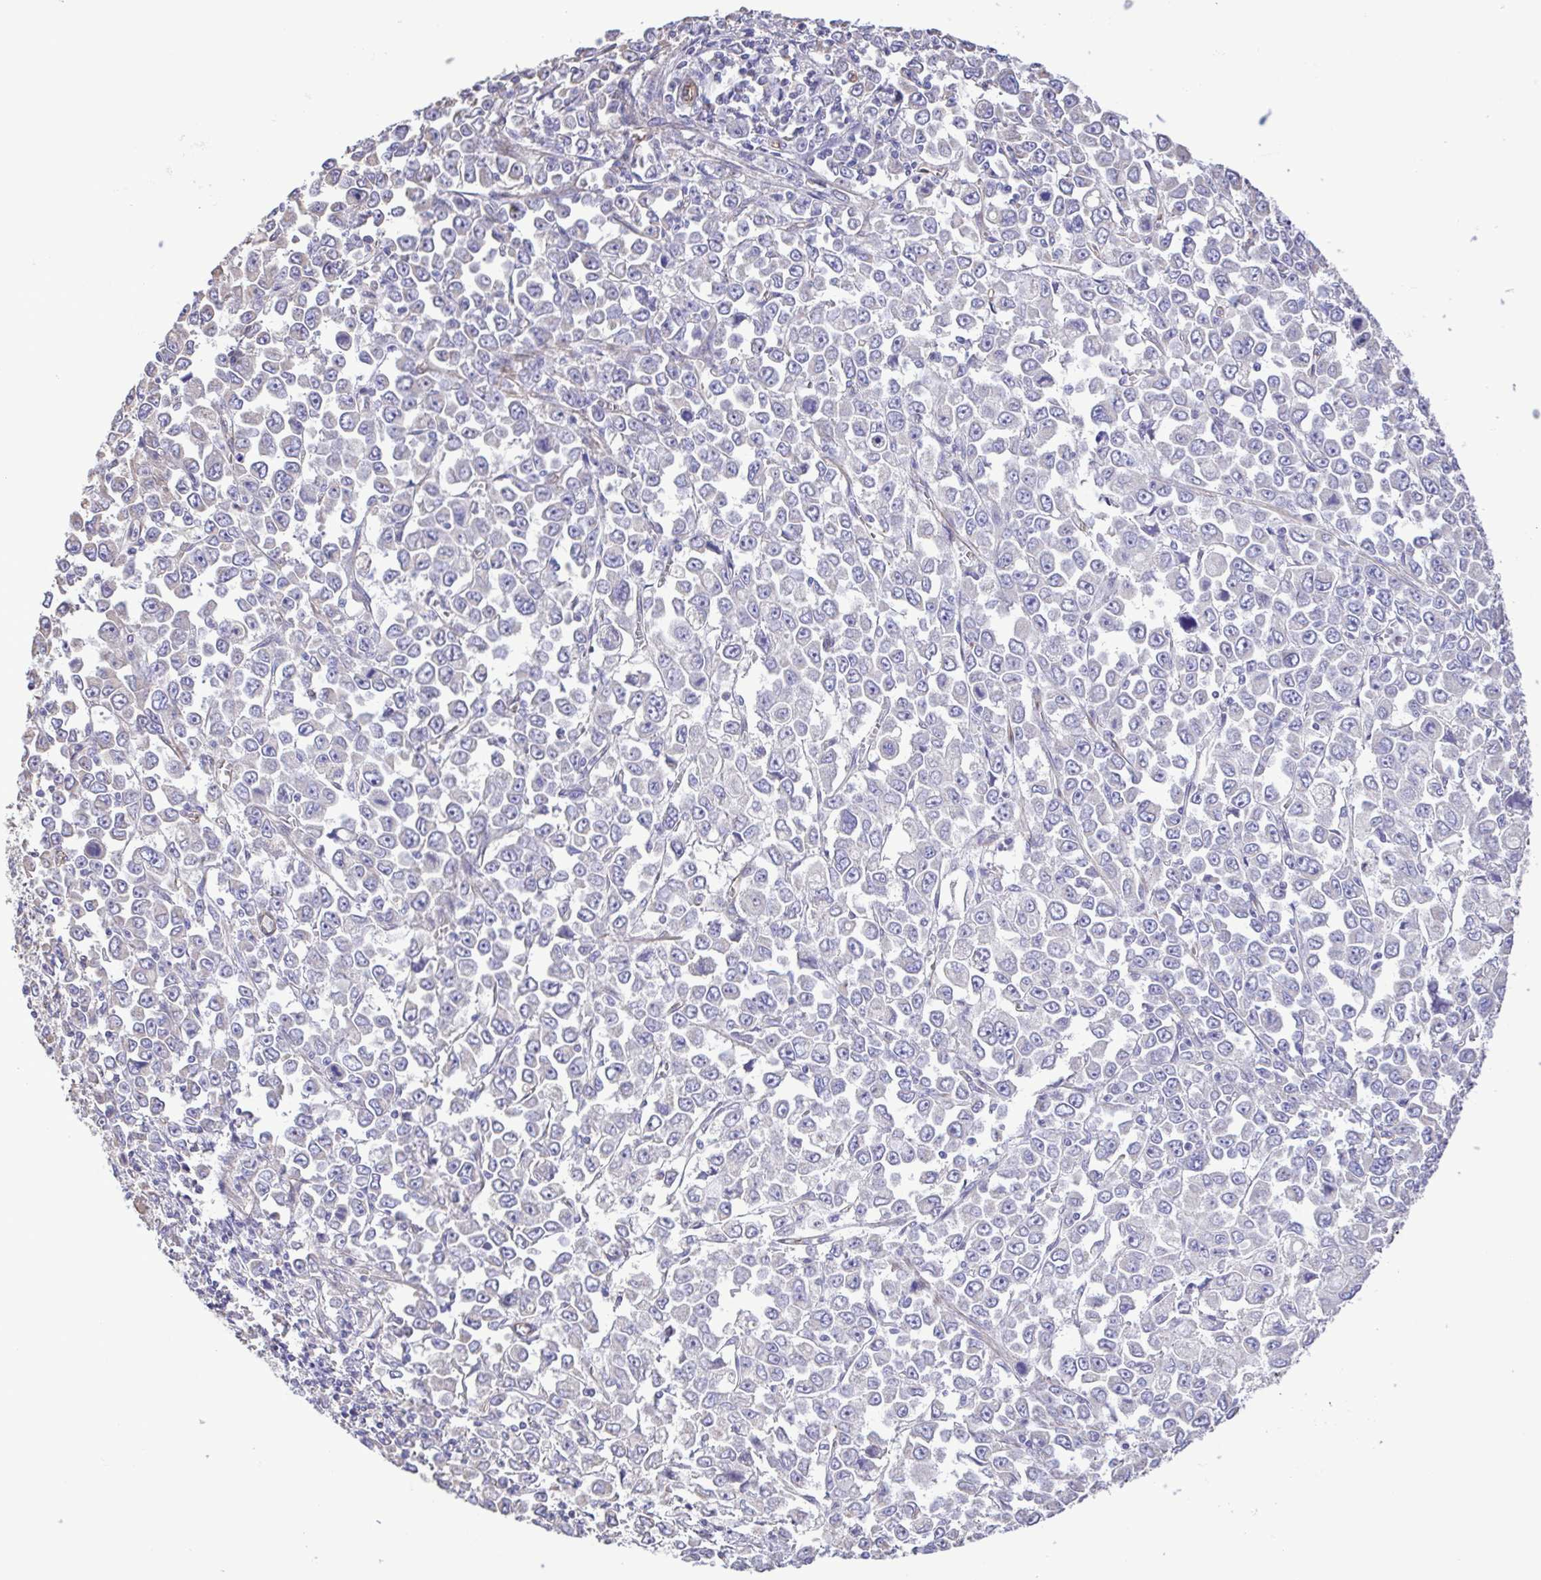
{"staining": {"intensity": "negative", "quantity": "none", "location": "none"}, "tissue": "stomach cancer", "cell_type": "Tumor cells", "image_type": "cancer", "snomed": [{"axis": "morphology", "description": "Adenocarcinoma, NOS"}, {"axis": "topography", "description": "Stomach, upper"}], "caption": "Immunohistochemistry (IHC) of stomach cancer demonstrates no positivity in tumor cells.", "gene": "FLT1", "patient": {"sex": "male", "age": 70}}